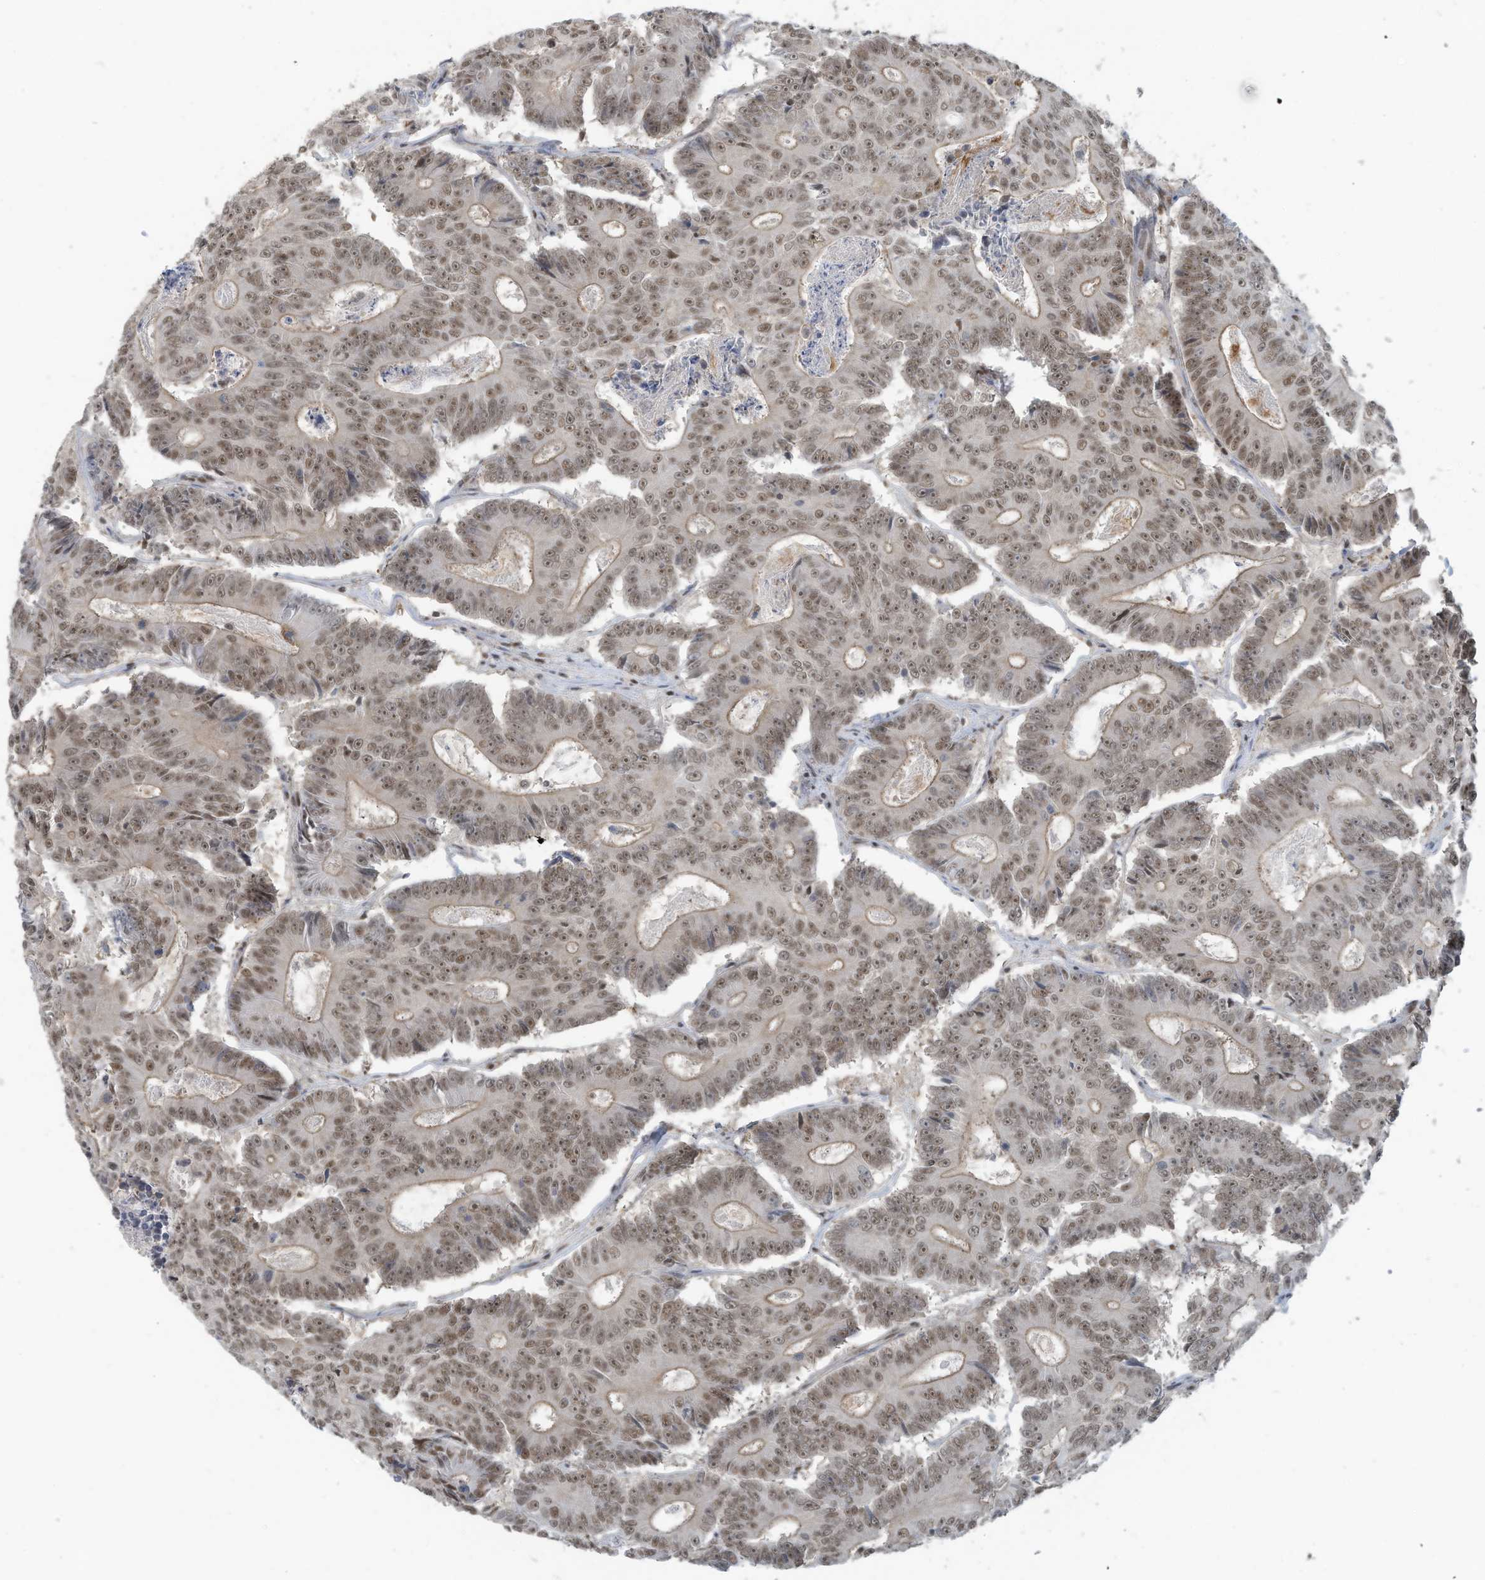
{"staining": {"intensity": "moderate", "quantity": ">75%", "location": "nuclear"}, "tissue": "colorectal cancer", "cell_type": "Tumor cells", "image_type": "cancer", "snomed": [{"axis": "morphology", "description": "Adenocarcinoma, NOS"}, {"axis": "topography", "description": "Colon"}], "caption": "IHC micrograph of colorectal cancer (adenocarcinoma) stained for a protein (brown), which reveals medium levels of moderate nuclear positivity in about >75% of tumor cells.", "gene": "DBR1", "patient": {"sex": "male", "age": 83}}